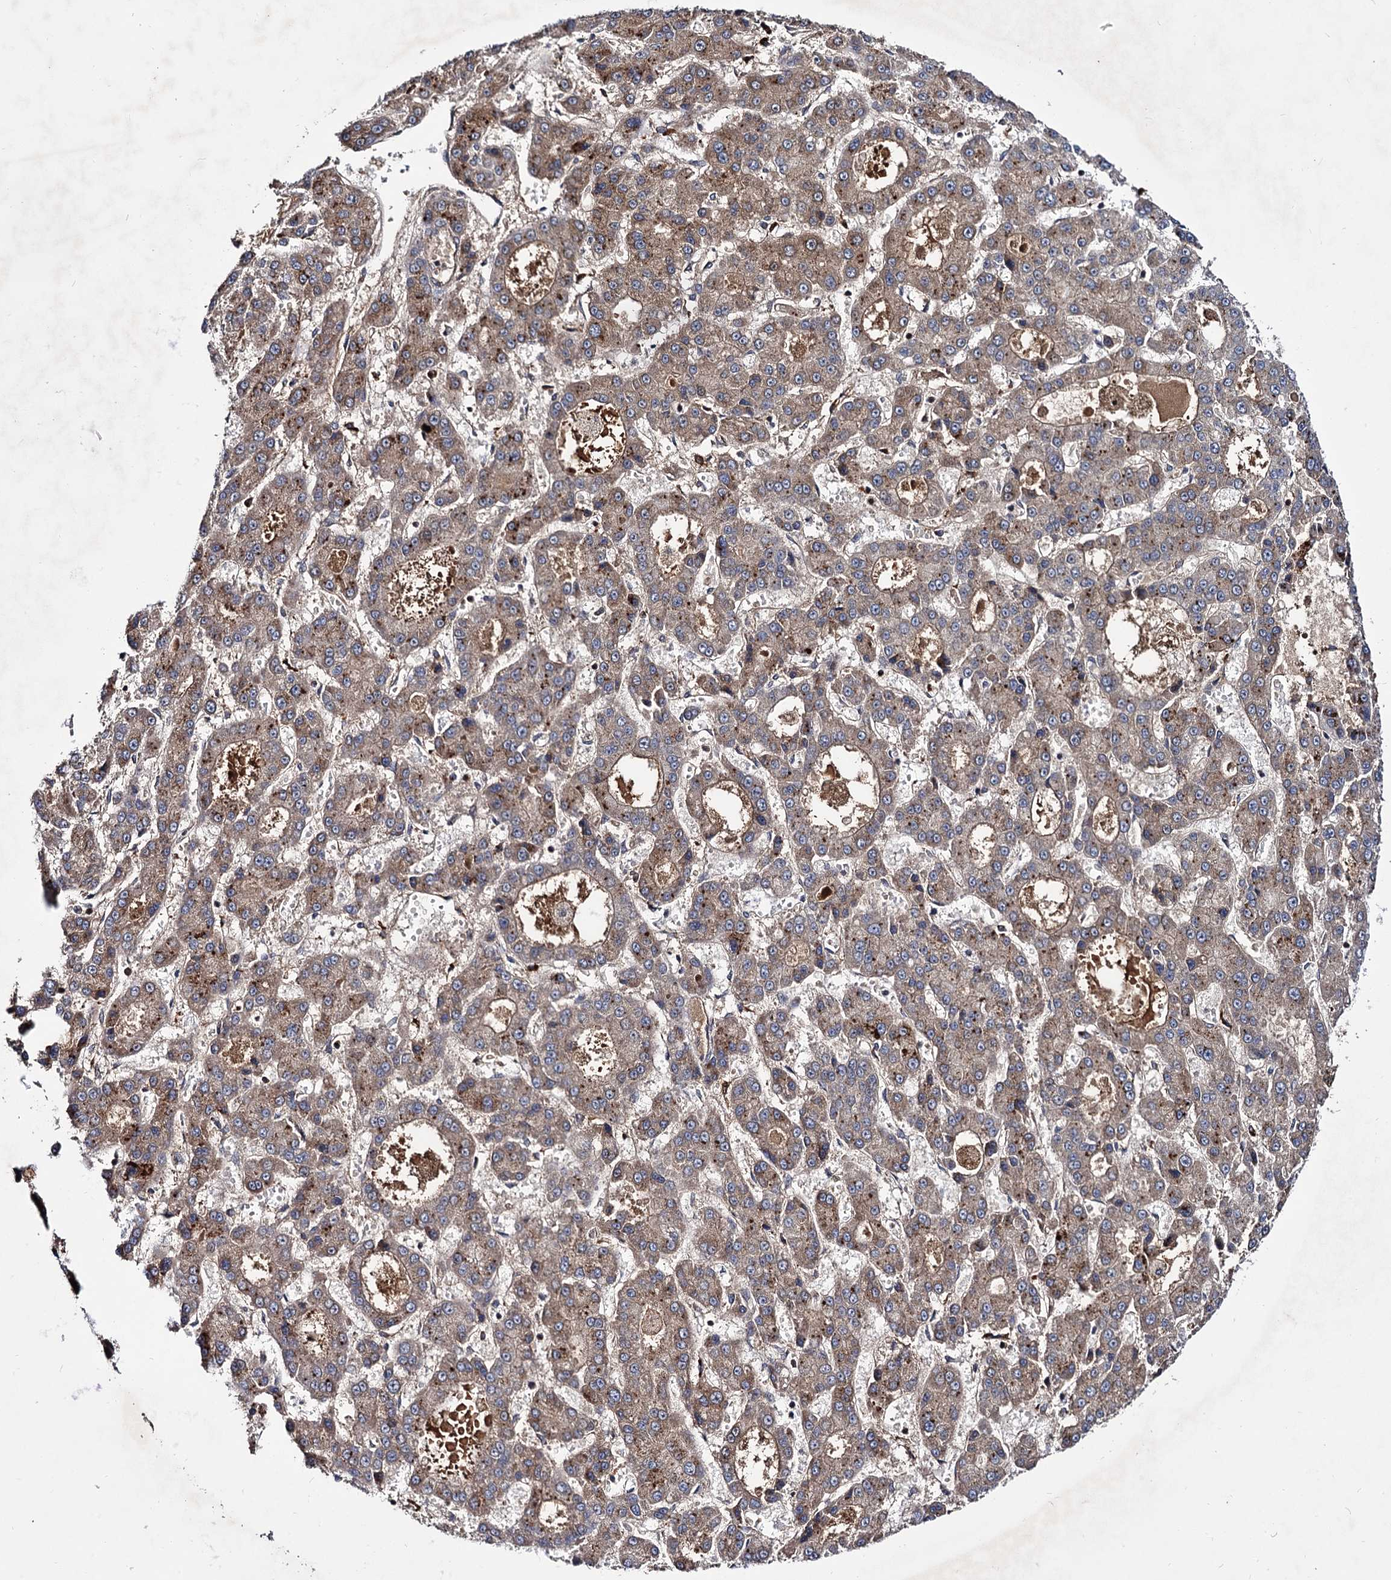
{"staining": {"intensity": "moderate", "quantity": ">75%", "location": "cytoplasmic/membranous"}, "tissue": "liver cancer", "cell_type": "Tumor cells", "image_type": "cancer", "snomed": [{"axis": "morphology", "description": "Carcinoma, Hepatocellular, NOS"}, {"axis": "topography", "description": "Liver"}], "caption": "A high-resolution image shows IHC staining of hepatocellular carcinoma (liver), which displays moderate cytoplasmic/membranous expression in approximately >75% of tumor cells.", "gene": "MICAL2", "patient": {"sex": "male", "age": 70}}